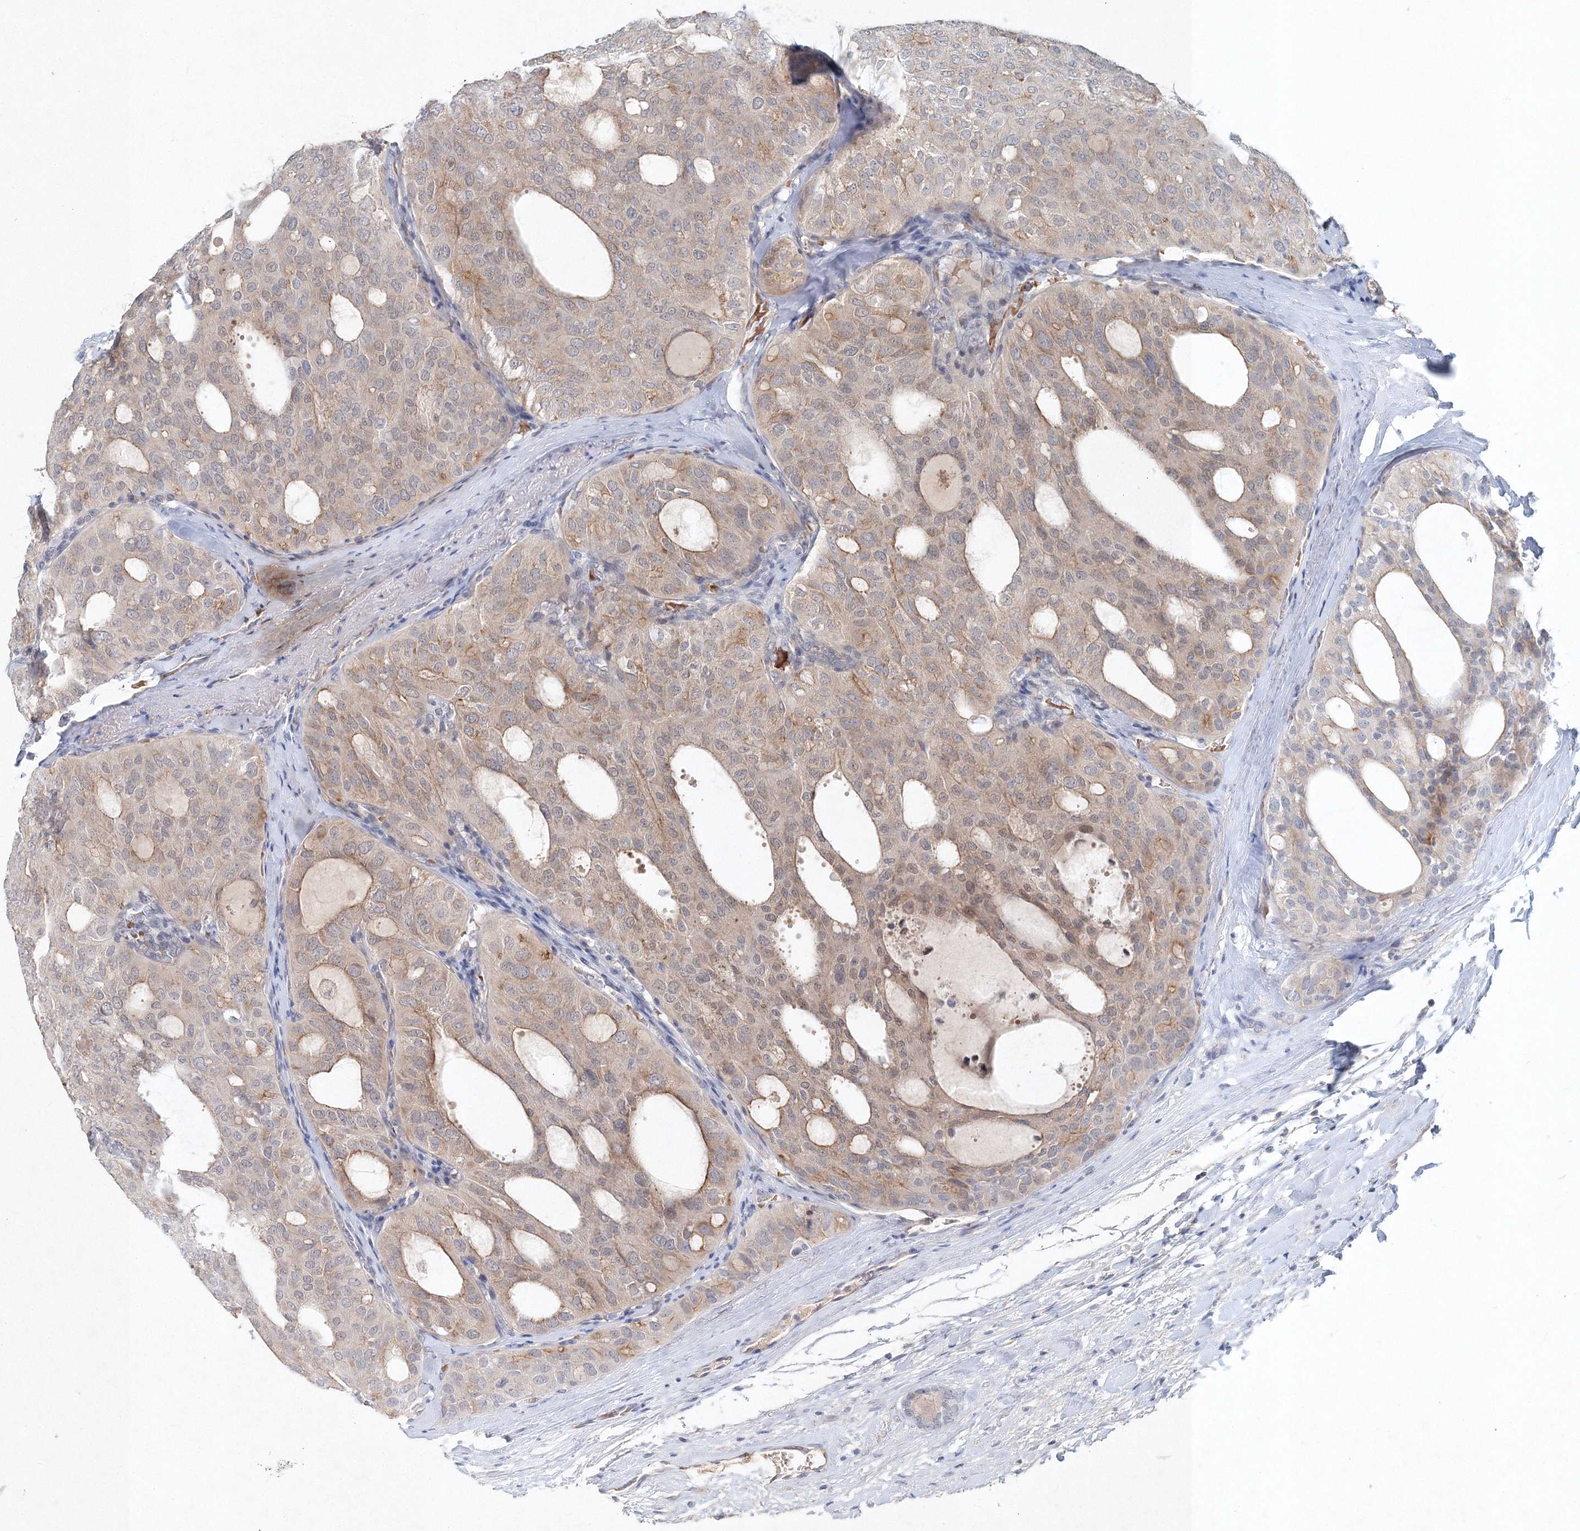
{"staining": {"intensity": "negative", "quantity": "none", "location": "none"}, "tissue": "thyroid cancer", "cell_type": "Tumor cells", "image_type": "cancer", "snomed": [{"axis": "morphology", "description": "Follicular adenoma carcinoma, NOS"}, {"axis": "topography", "description": "Thyroid gland"}], "caption": "High magnification brightfield microscopy of thyroid cancer (follicular adenoma carcinoma) stained with DAB (brown) and counterstained with hematoxylin (blue): tumor cells show no significant expression. (DAB immunohistochemistry (IHC) with hematoxylin counter stain).", "gene": "SH3BP5", "patient": {"sex": "male", "age": 75}}